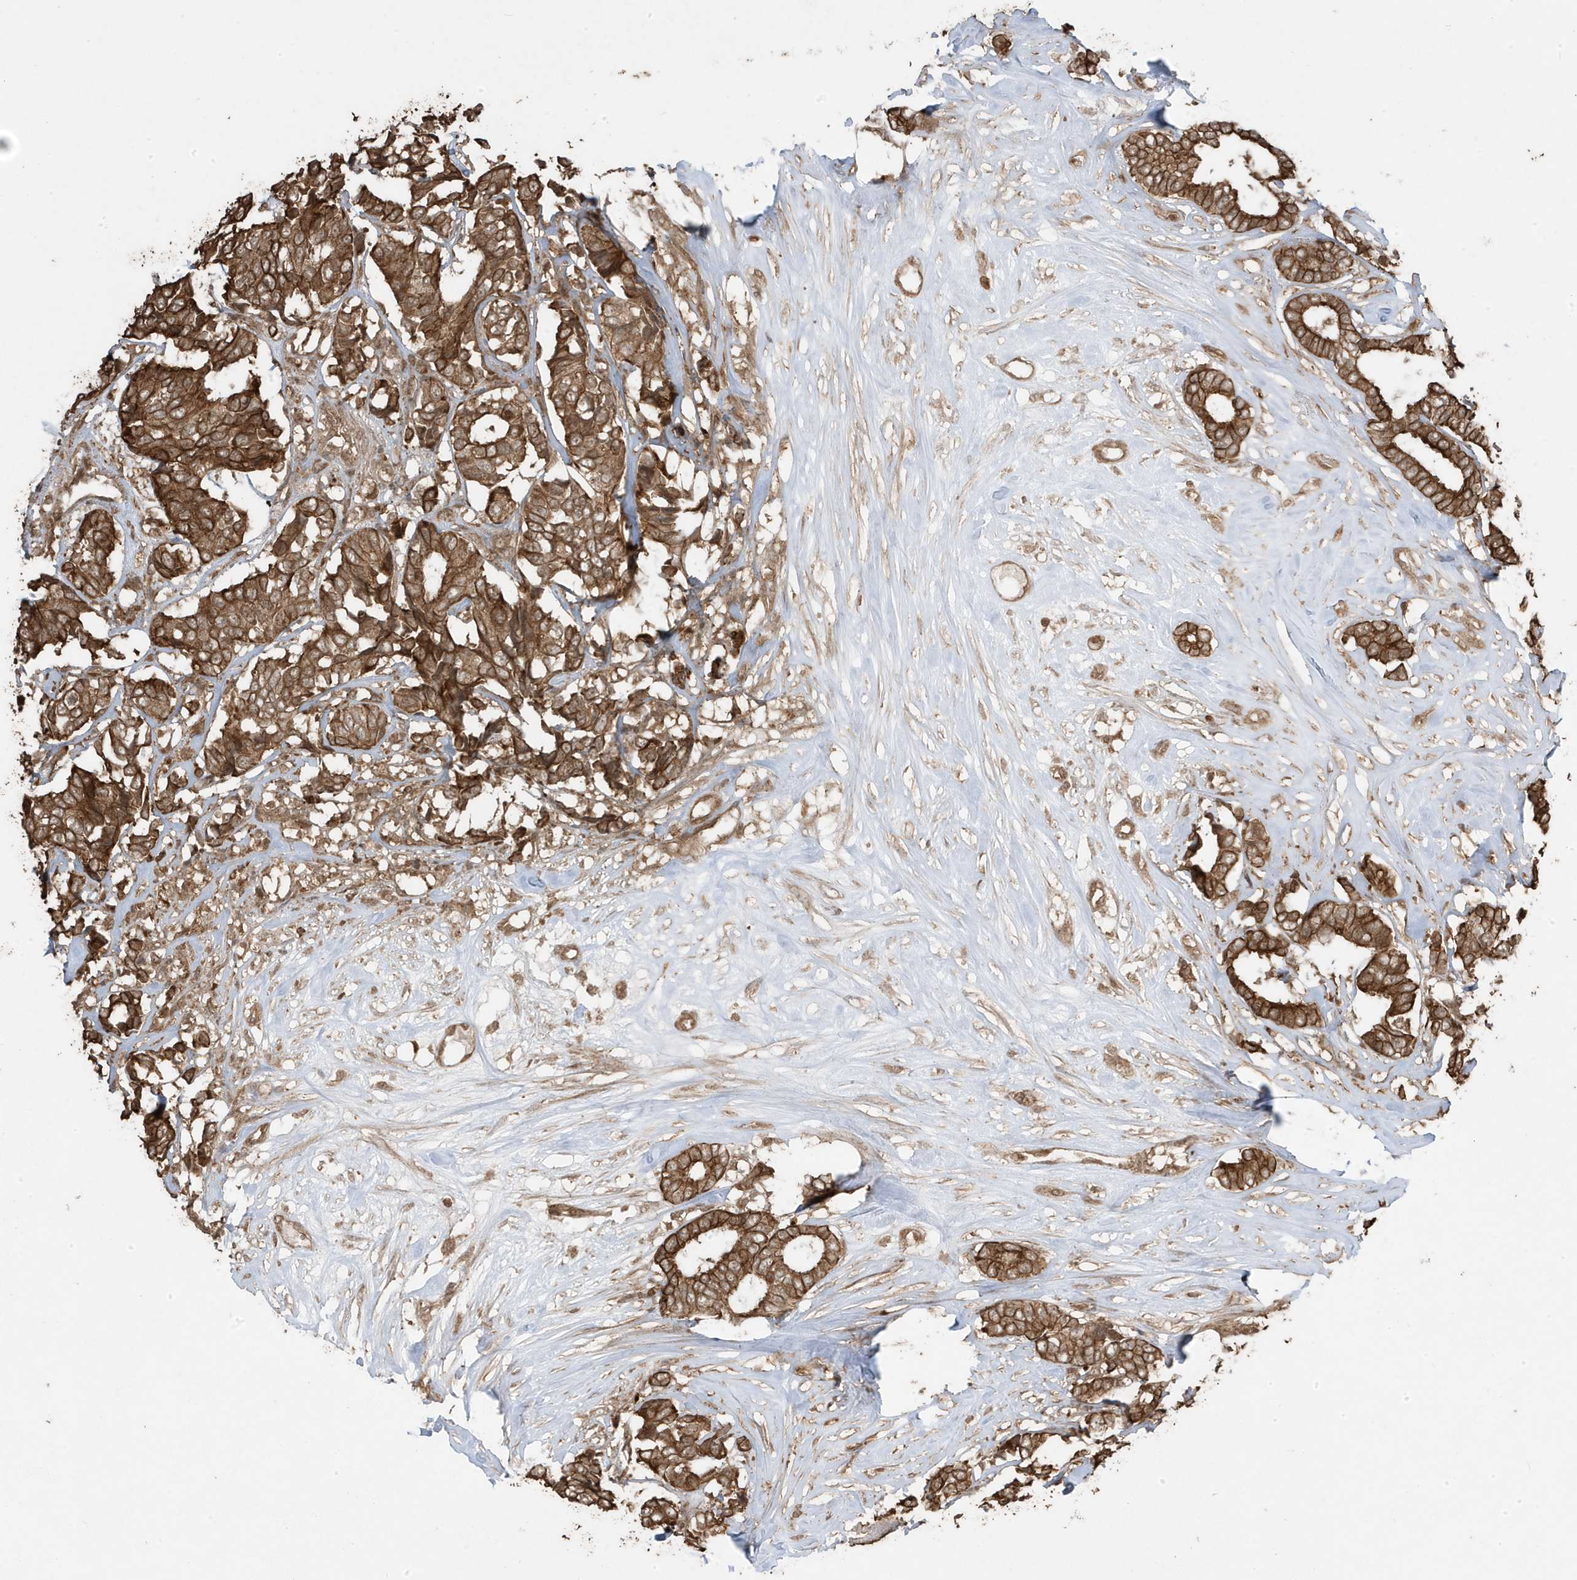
{"staining": {"intensity": "strong", "quantity": ">75%", "location": "cytoplasmic/membranous"}, "tissue": "breast cancer", "cell_type": "Tumor cells", "image_type": "cancer", "snomed": [{"axis": "morphology", "description": "Duct carcinoma"}, {"axis": "topography", "description": "Breast"}], "caption": "Protein expression analysis of human breast cancer reveals strong cytoplasmic/membranous positivity in about >75% of tumor cells.", "gene": "ASAP1", "patient": {"sex": "female", "age": 87}}